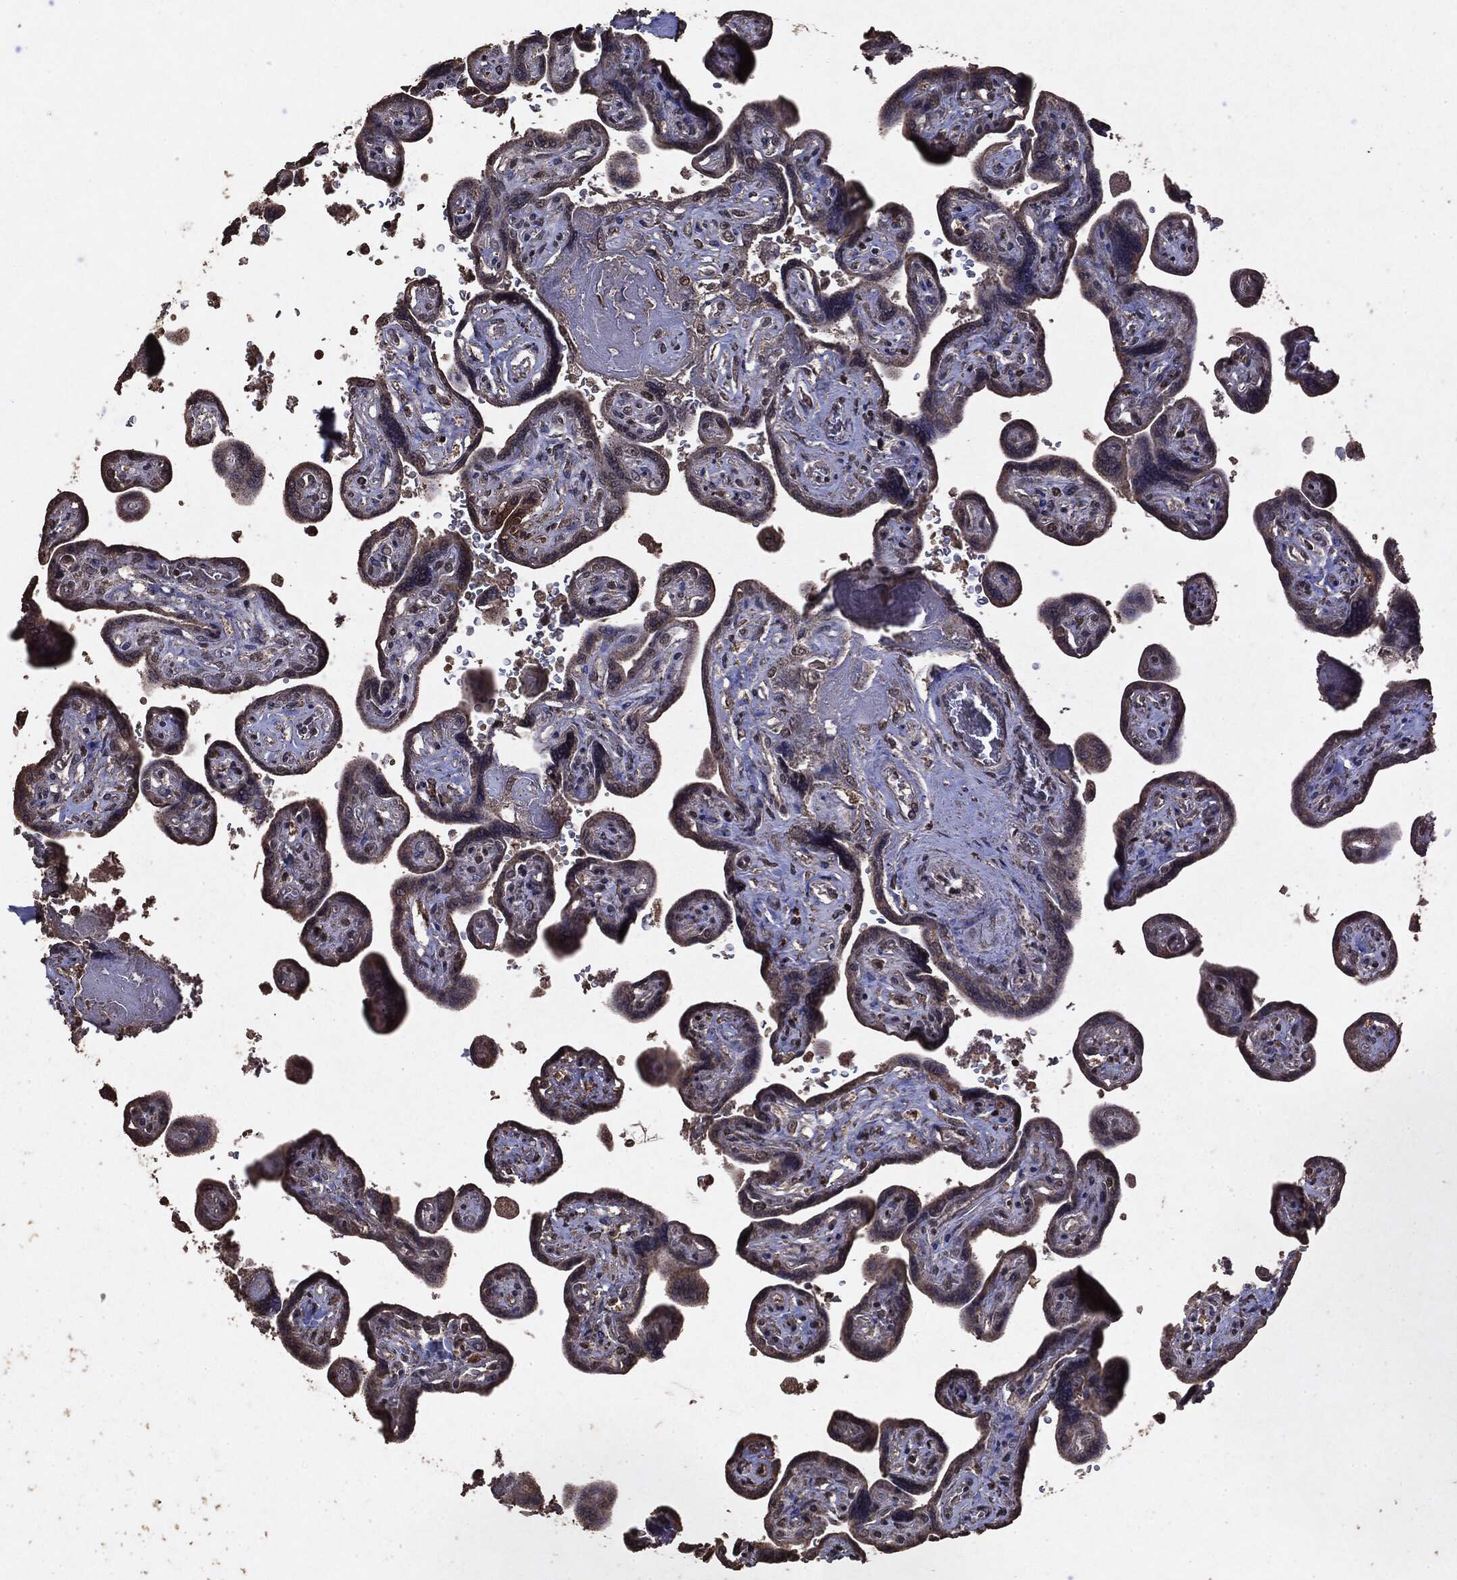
{"staining": {"intensity": "moderate", "quantity": "25%-75%", "location": "nuclear"}, "tissue": "placenta", "cell_type": "Decidual cells", "image_type": "normal", "snomed": [{"axis": "morphology", "description": "Normal tissue, NOS"}, {"axis": "topography", "description": "Placenta"}], "caption": "DAB (3,3'-diaminobenzidine) immunohistochemical staining of normal human placenta exhibits moderate nuclear protein staining in about 25%-75% of decidual cells.", "gene": "RAD18", "patient": {"sex": "female", "age": 32}}